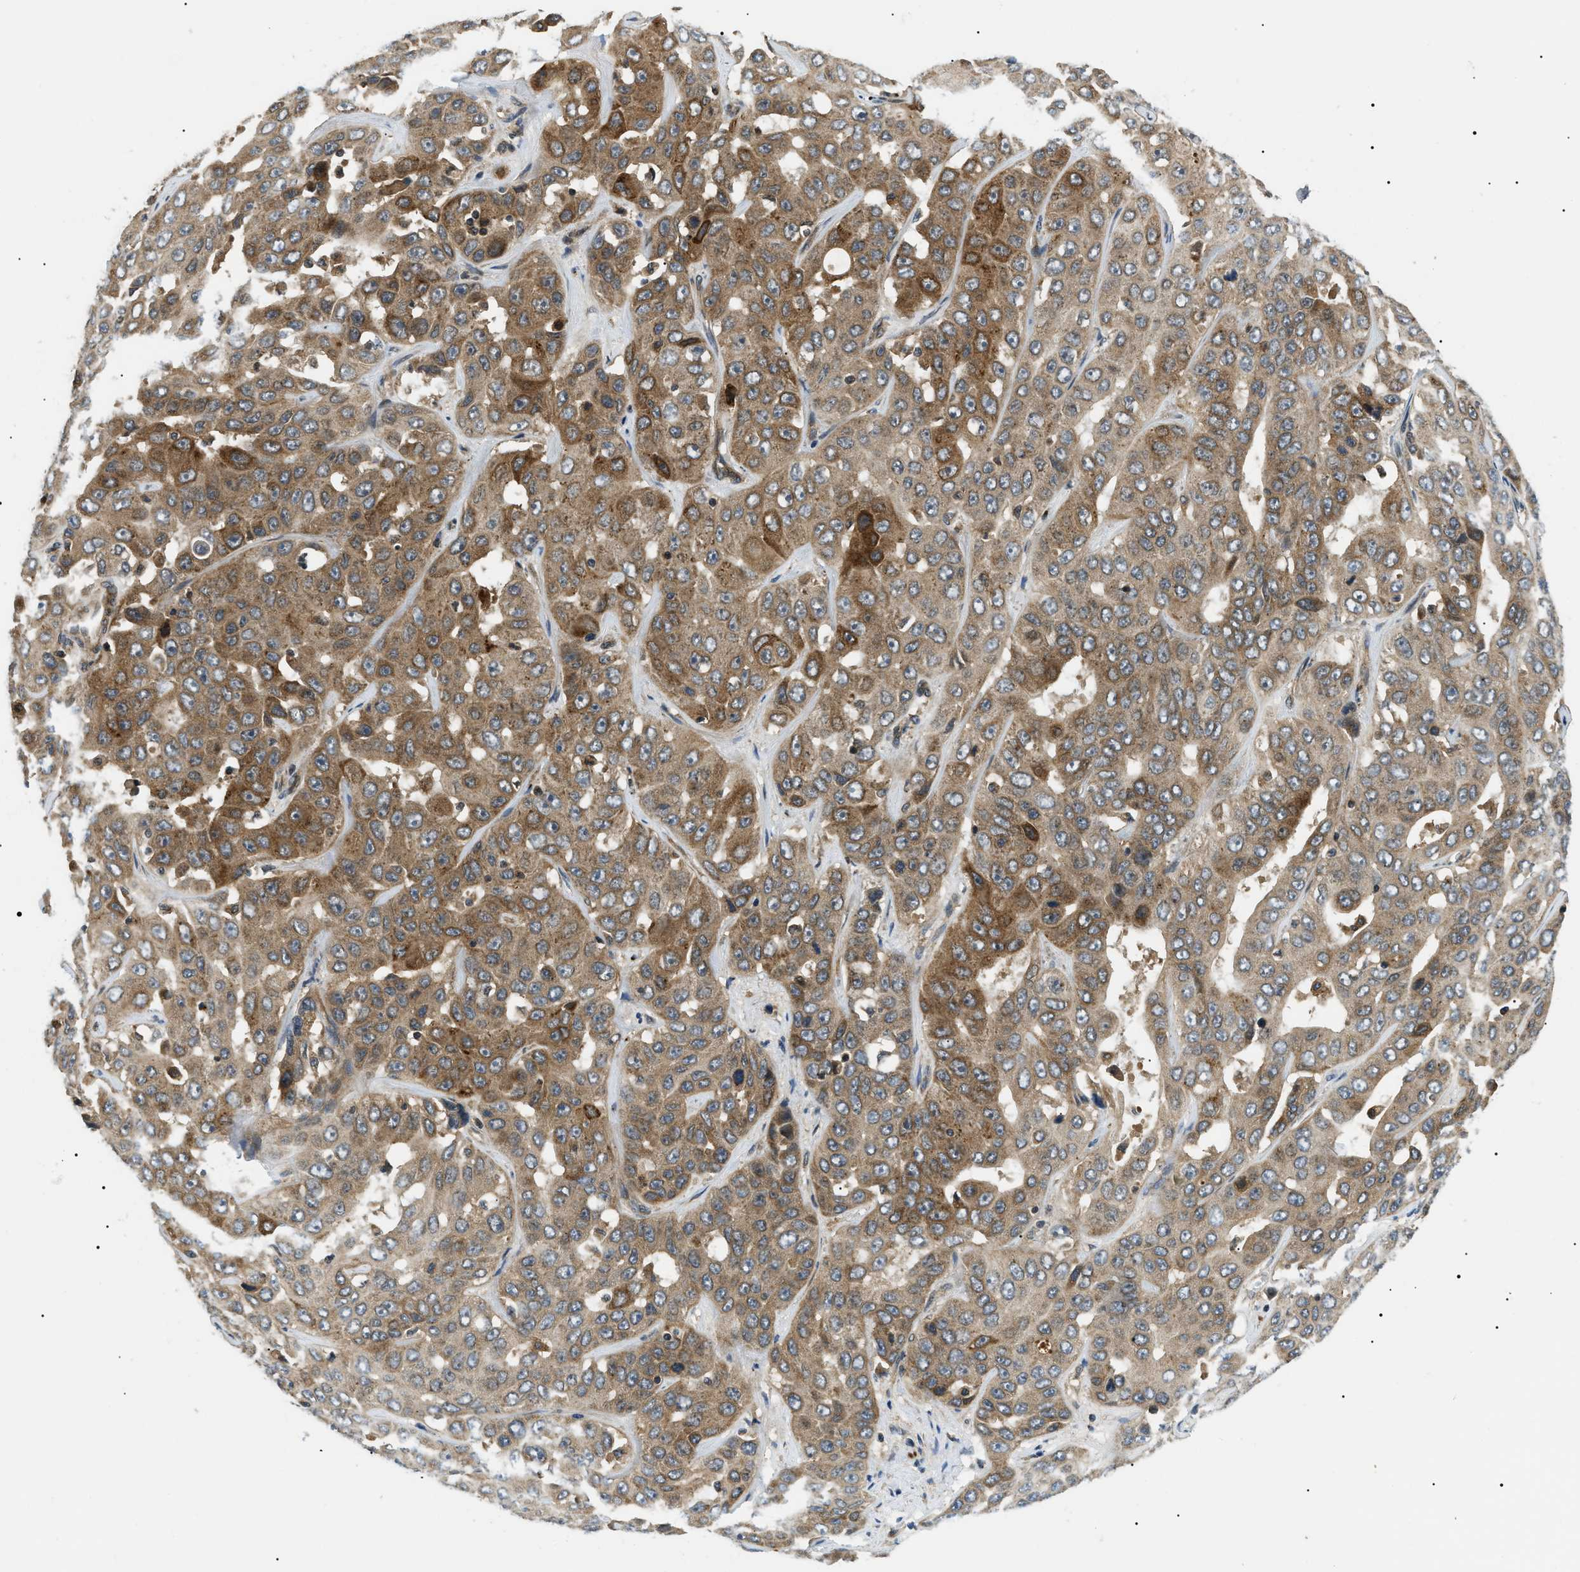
{"staining": {"intensity": "moderate", "quantity": ">75%", "location": "cytoplasmic/membranous"}, "tissue": "liver cancer", "cell_type": "Tumor cells", "image_type": "cancer", "snomed": [{"axis": "morphology", "description": "Cholangiocarcinoma"}, {"axis": "topography", "description": "Liver"}], "caption": "Liver cholangiocarcinoma stained for a protein demonstrates moderate cytoplasmic/membranous positivity in tumor cells.", "gene": "ATP6AP1", "patient": {"sex": "female", "age": 52}}